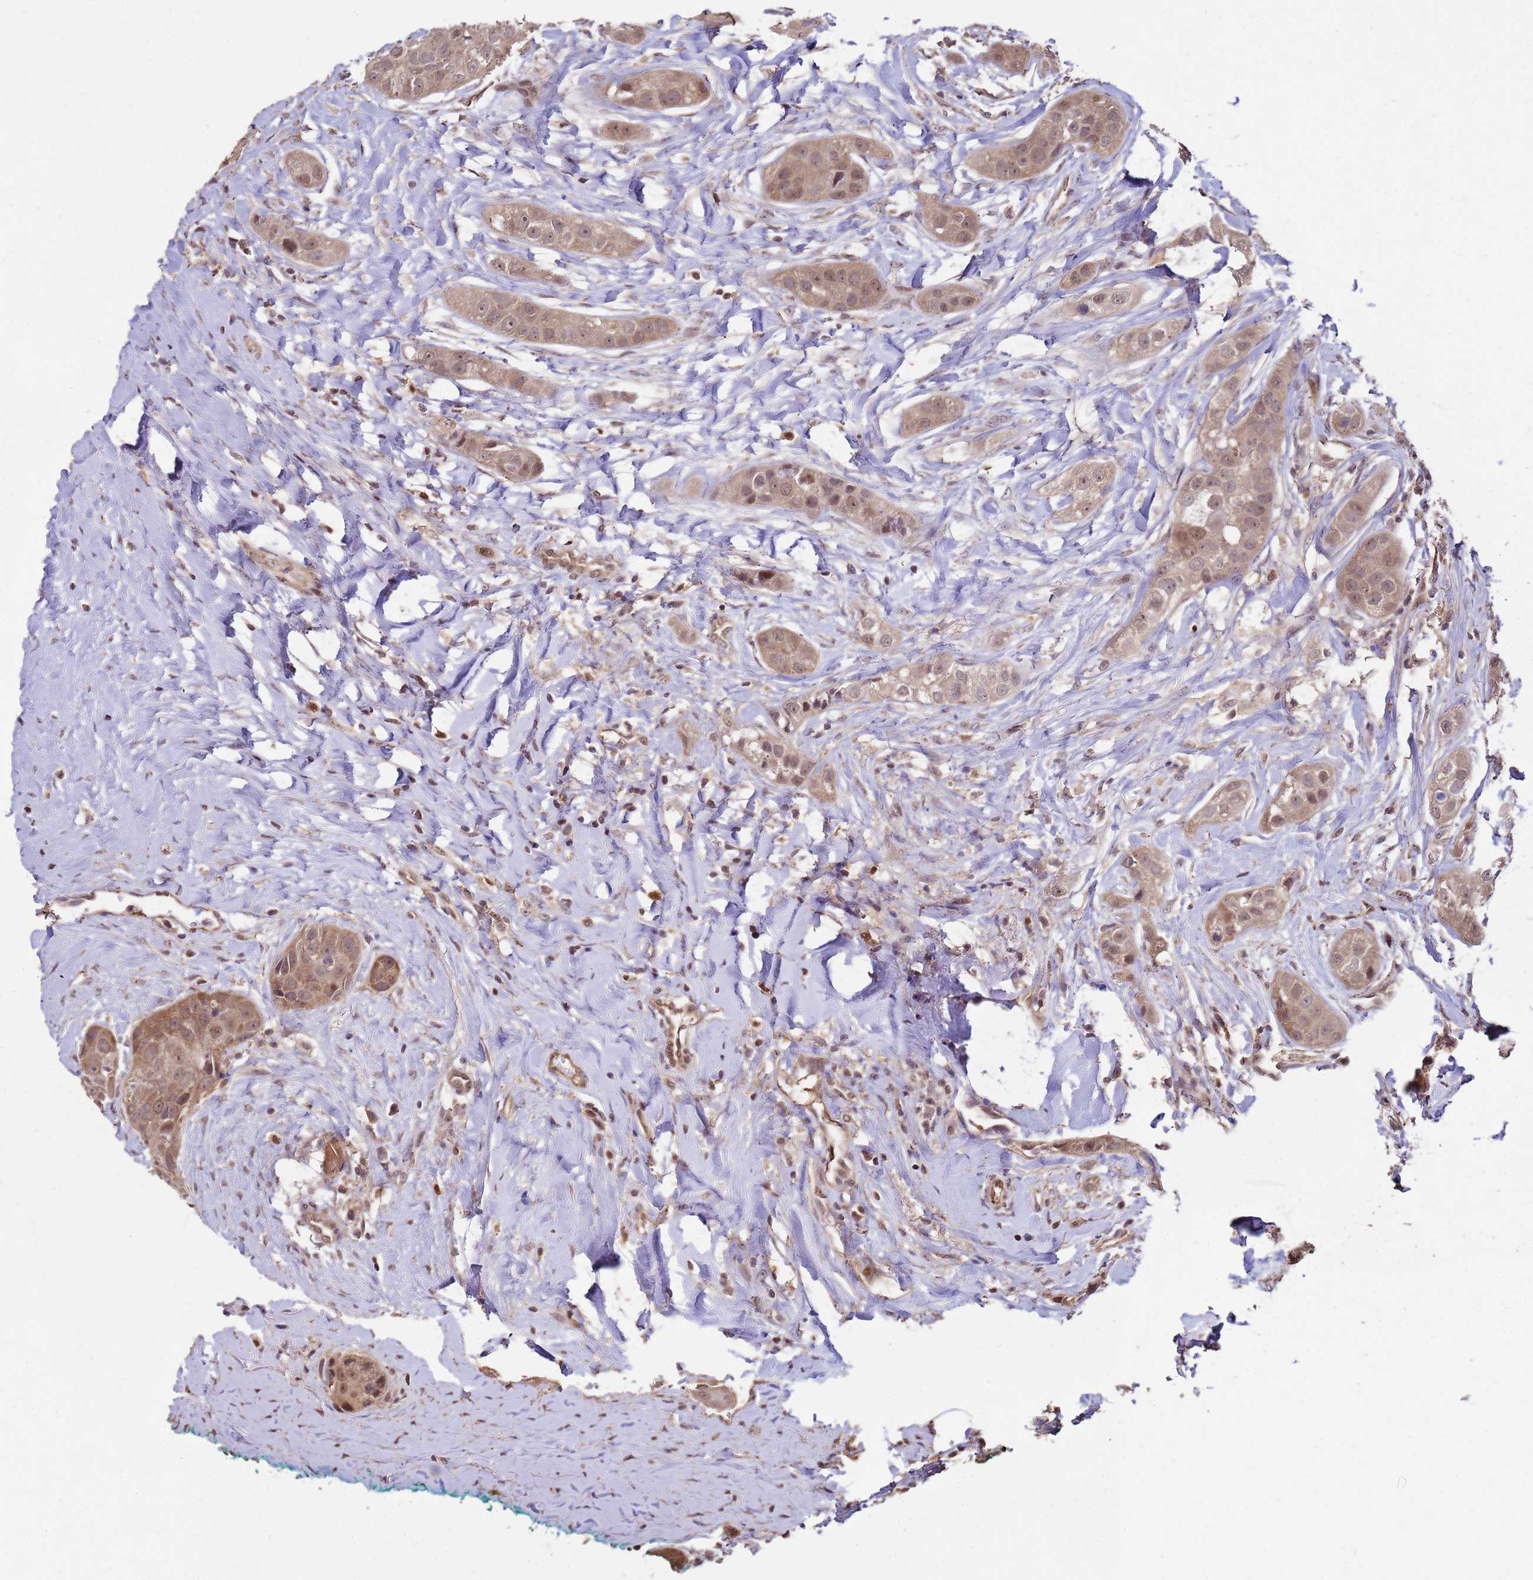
{"staining": {"intensity": "moderate", "quantity": ">75%", "location": "cytoplasmic/membranous,nuclear"}, "tissue": "head and neck cancer", "cell_type": "Tumor cells", "image_type": "cancer", "snomed": [{"axis": "morphology", "description": "Normal tissue, NOS"}, {"axis": "morphology", "description": "Squamous cell carcinoma, NOS"}, {"axis": "topography", "description": "Skeletal muscle"}, {"axis": "topography", "description": "Head-Neck"}], "caption": "Head and neck squamous cell carcinoma was stained to show a protein in brown. There is medium levels of moderate cytoplasmic/membranous and nuclear expression in about >75% of tumor cells. (Stains: DAB (3,3'-diaminobenzidine) in brown, nuclei in blue, Microscopy: brightfield microscopy at high magnification).", "gene": "CRBN", "patient": {"sex": "male", "age": 51}}